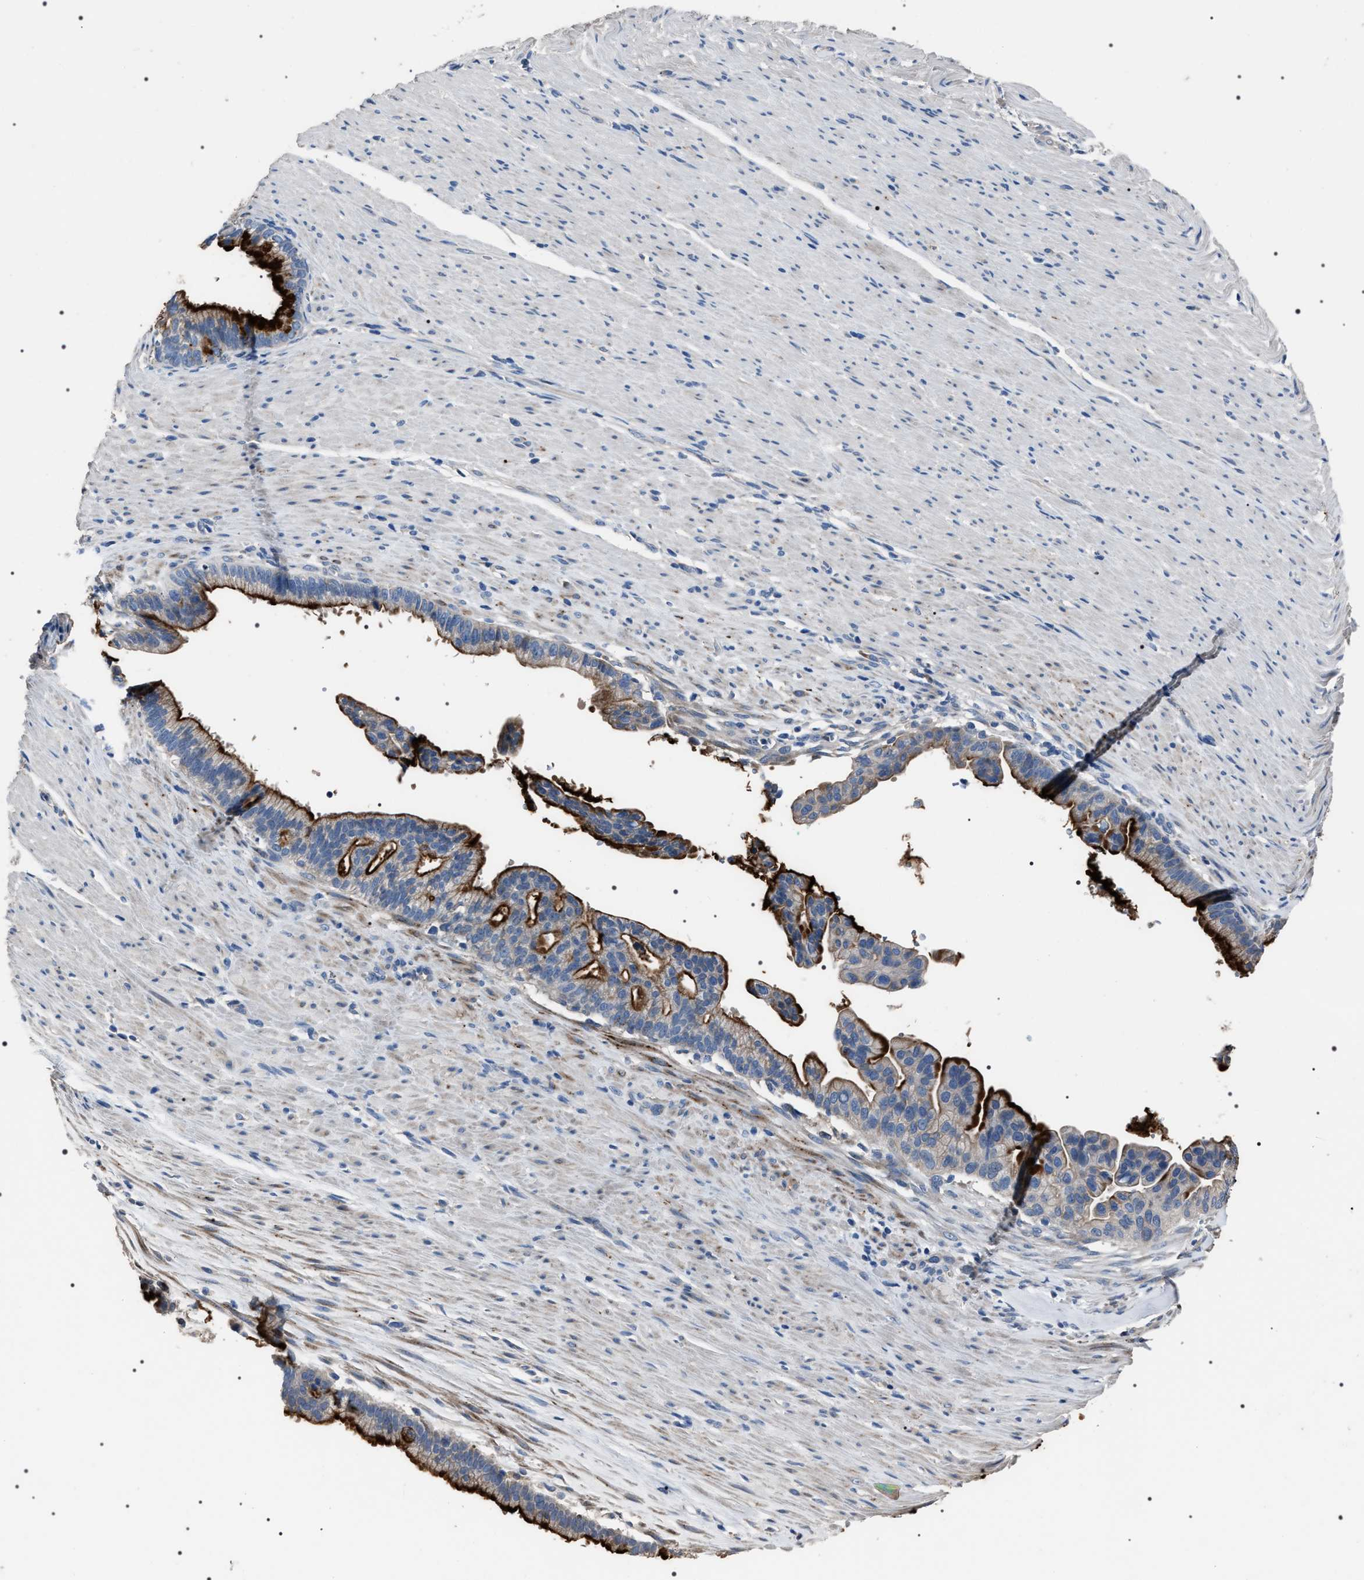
{"staining": {"intensity": "strong", "quantity": ">75%", "location": "cytoplasmic/membranous"}, "tissue": "pancreatic cancer", "cell_type": "Tumor cells", "image_type": "cancer", "snomed": [{"axis": "morphology", "description": "Adenocarcinoma, NOS"}, {"axis": "topography", "description": "Pancreas"}], "caption": "Adenocarcinoma (pancreatic) stained for a protein (brown) exhibits strong cytoplasmic/membranous positive staining in approximately >75% of tumor cells.", "gene": "TRIM54", "patient": {"sex": "male", "age": 69}}